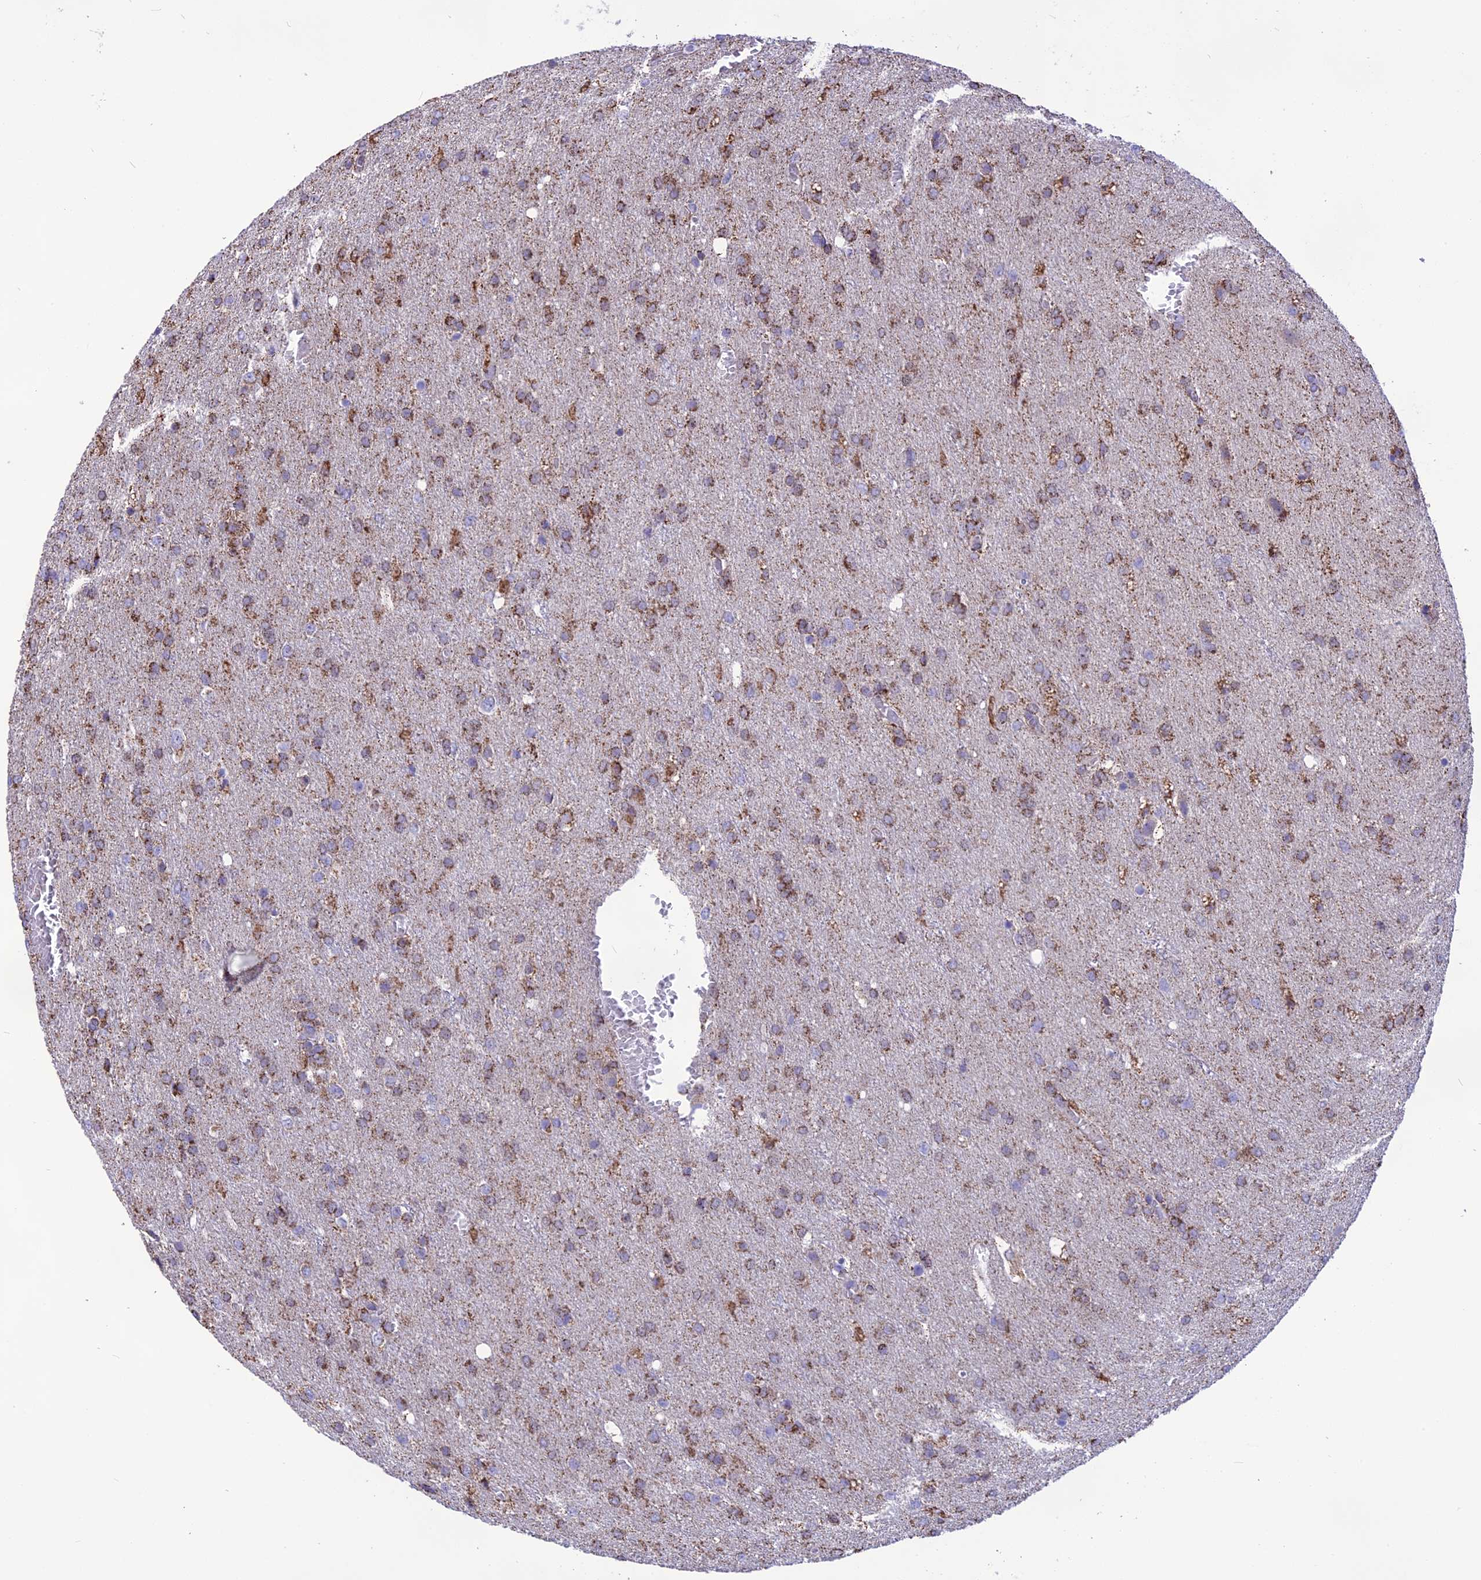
{"staining": {"intensity": "moderate", "quantity": "25%-75%", "location": "cytoplasmic/membranous"}, "tissue": "glioma", "cell_type": "Tumor cells", "image_type": "cancer", "snomed": [{"axis": "morphology", "description": "Glioma, malignant, High grade"}, {"axis": "topography", "description": "Brain"}], "caption": "Protein staining of glioma tissue reveals moderate cytoplasmic/membranous staining in about 25%-75% of tumor cells.", "gene": "DOC2B", "patient": {"sex": "female", "age": 74}}